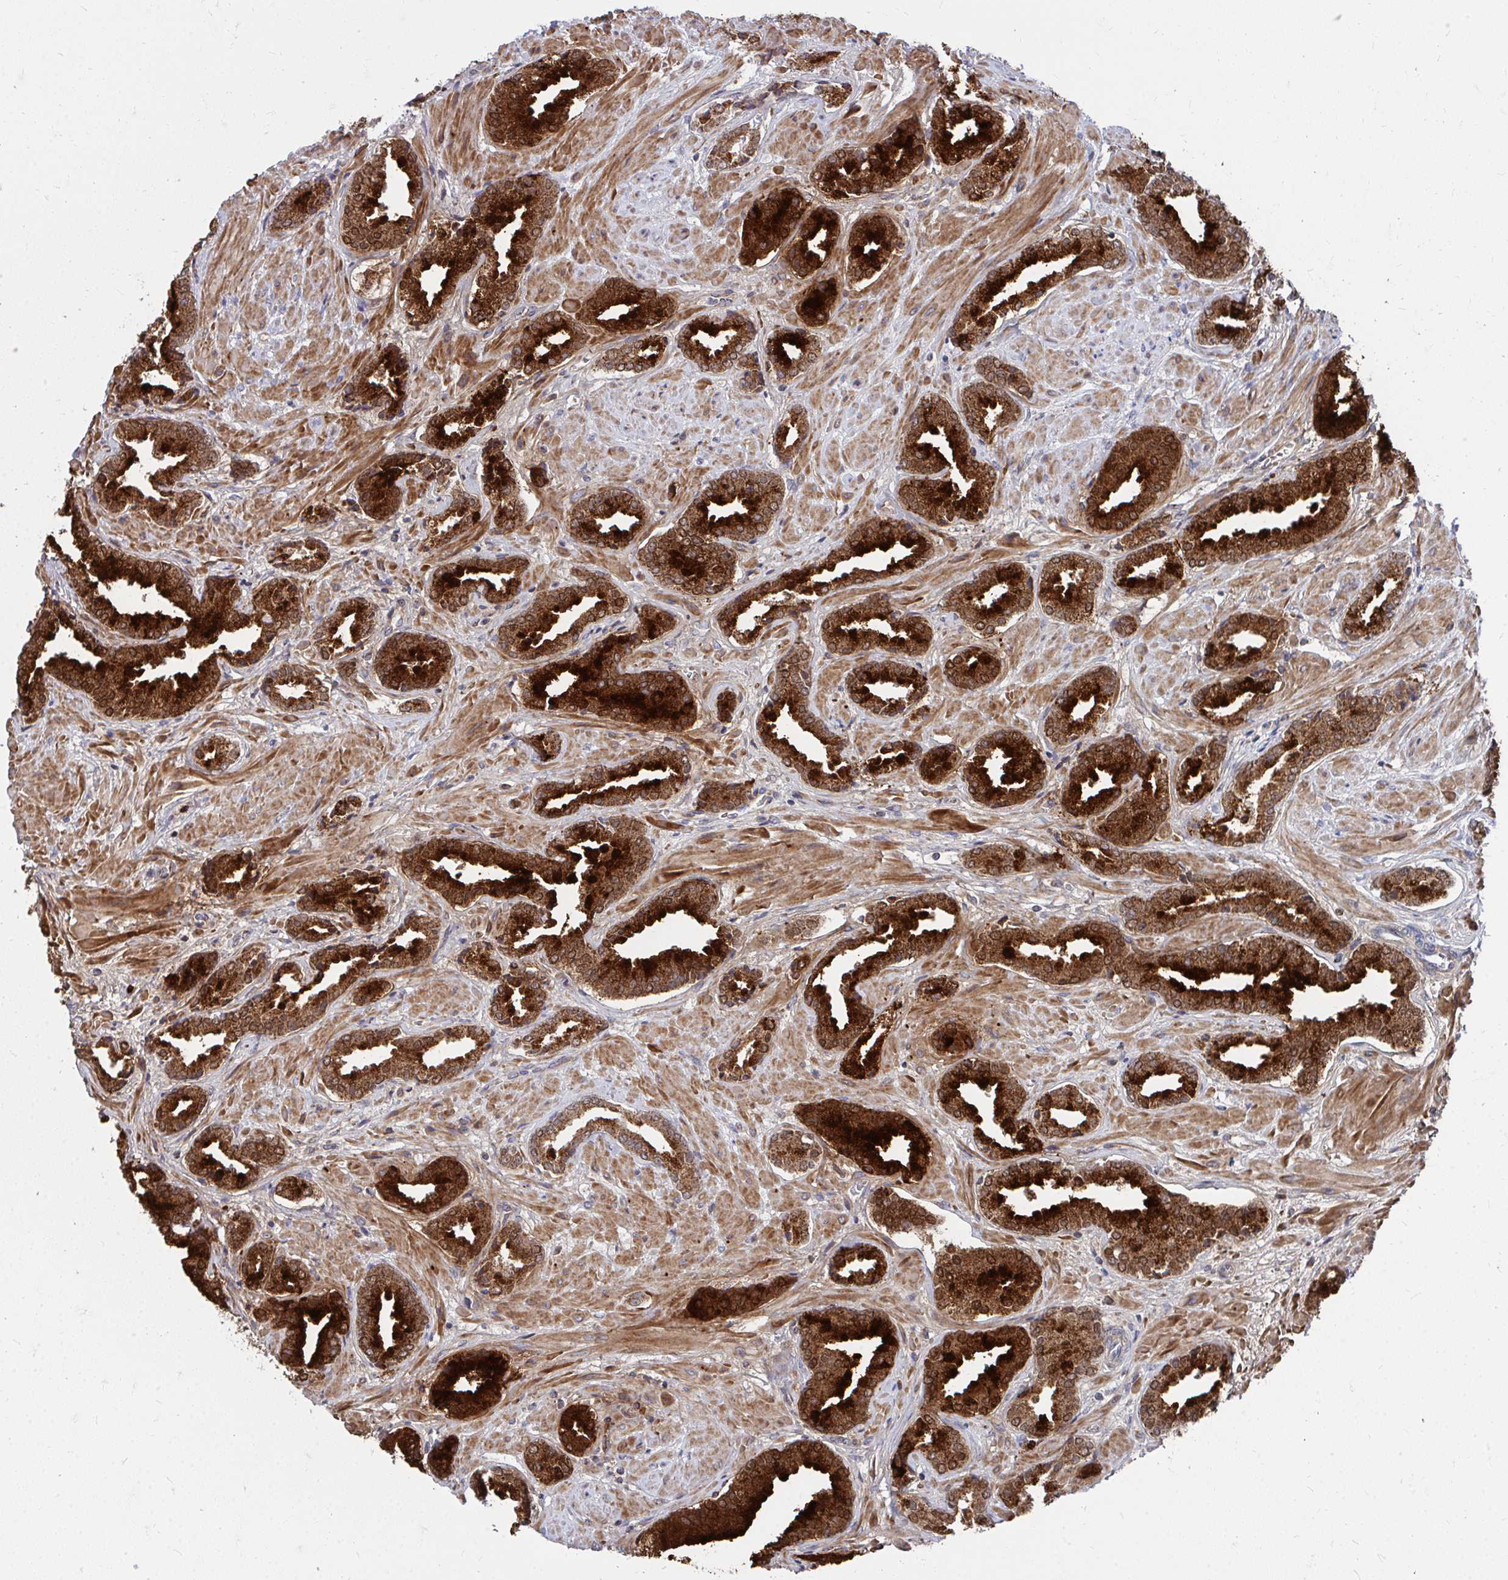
{"staining": {"intensity": "strong", "quantity": ">75%", "location": "cytoplasmic/membranous"}, "tissue": "prostate cancer", "cell_type": "Tumor cells", "image_type": "cancer", "snomed": [{"axis": "morphology", "description": "Adenocarcinoma, High grade"}, {"axis": "topography", "description": "Prostate"}], "caption": "Immunohistochemical staining of prostate cancer (adenocarcinoma (high-grade)) shows high levels of strong cytoplasmic/membranous protein expression in approximately >75% of tumor cells. (Brightfield microscopy of DAB IHC at high magnification).", "gene": "PEX3", "patient": {"sex": "male", "age": 56}}